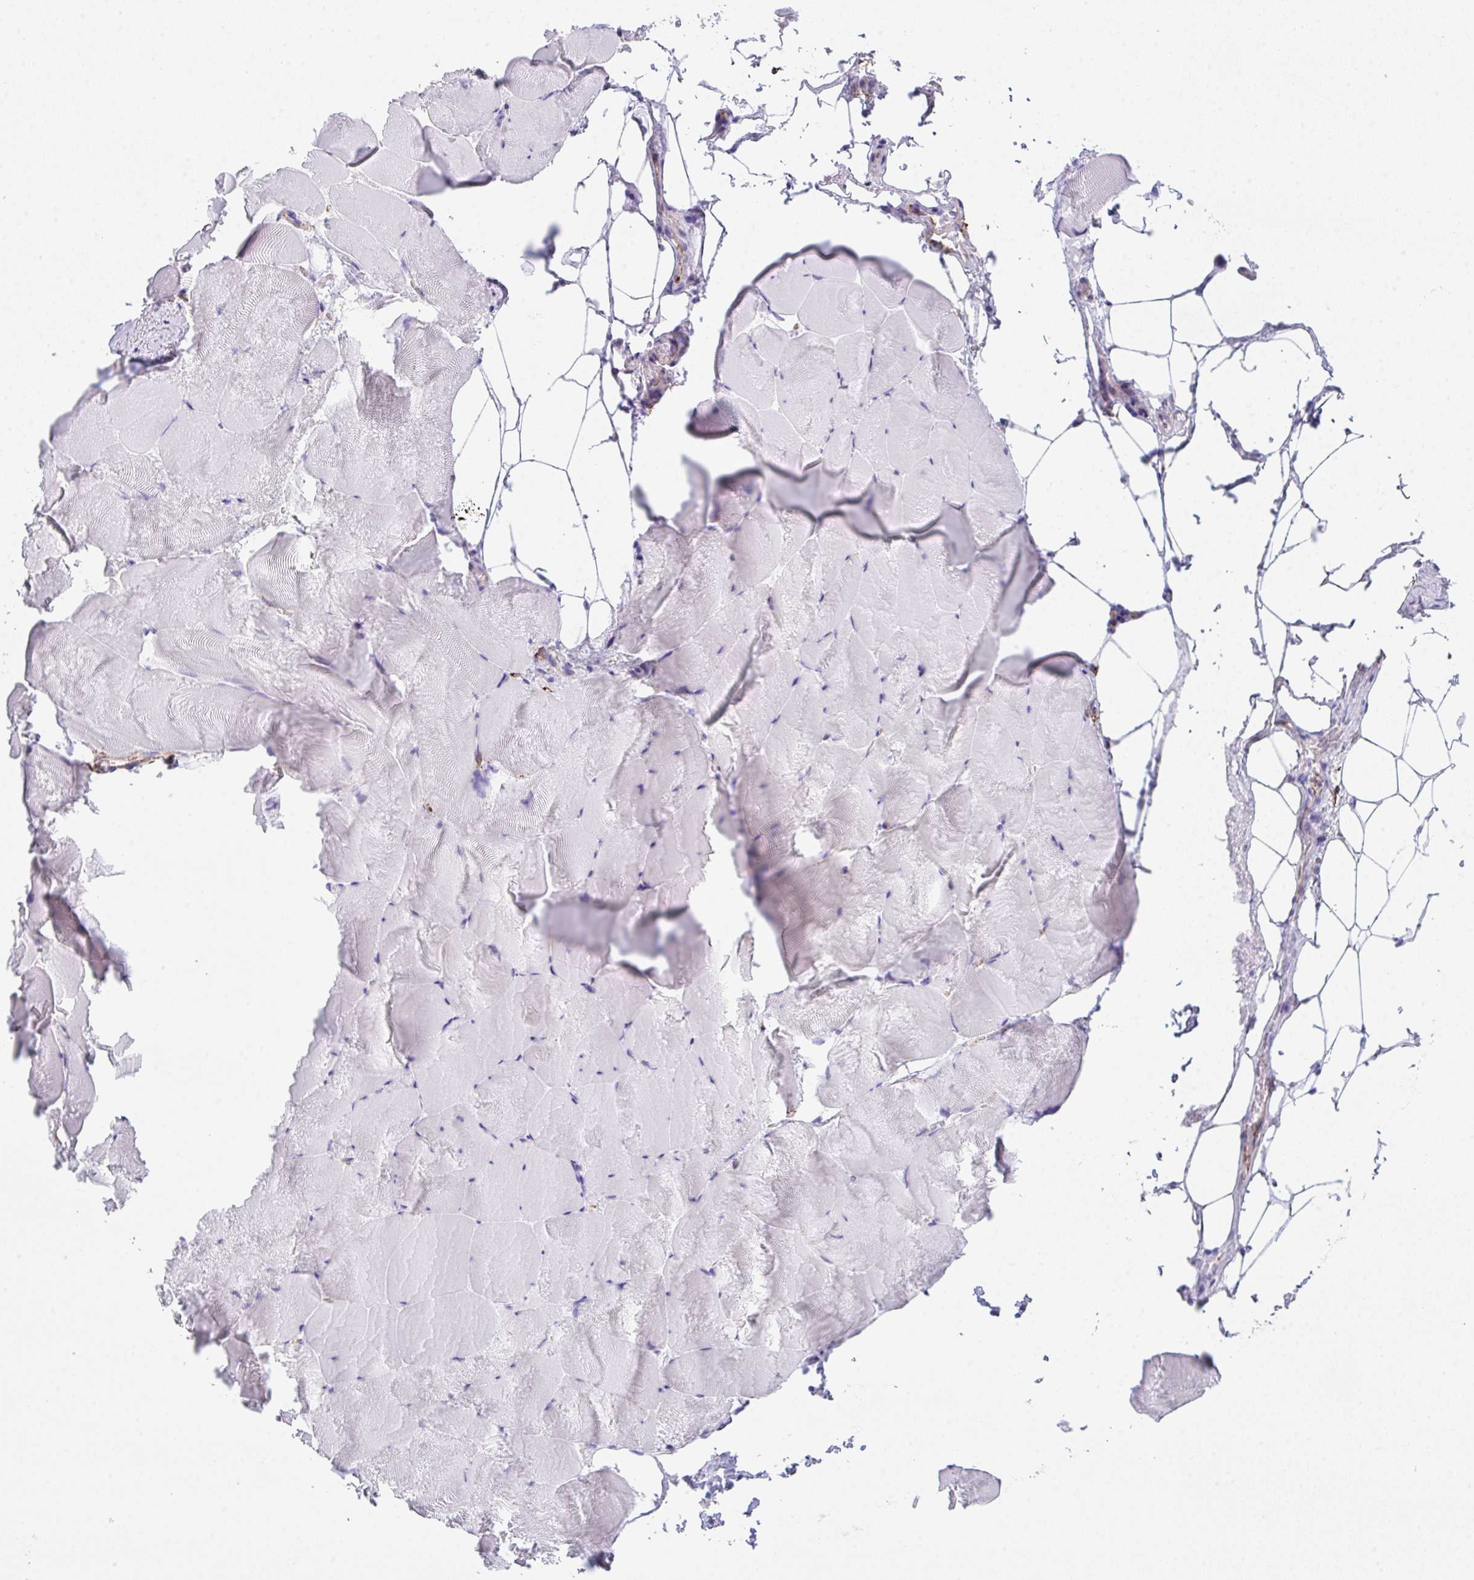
{"staining": {"intensity": "negative", "quantity": "none", "location": "none"}, "tissue": "skeletal muscle", "cell_type": "Myocytes", "image_type": "normal", "snomed": [{"axis": "morphology", "description": "Normal tissue, NOS"}, {"axis": "topography", "description": "Skeletal muscle"}], "caption": "The image demonstrates no staining of myocytes in unremarkable skeletal muscle. (DAB (3,3'-diaminobenzidine) immunohistochemistry visualized using brightfield microscopy, high magnification).", "gene": "DBN1", "patient": {"sex": "female", "age": 64}}